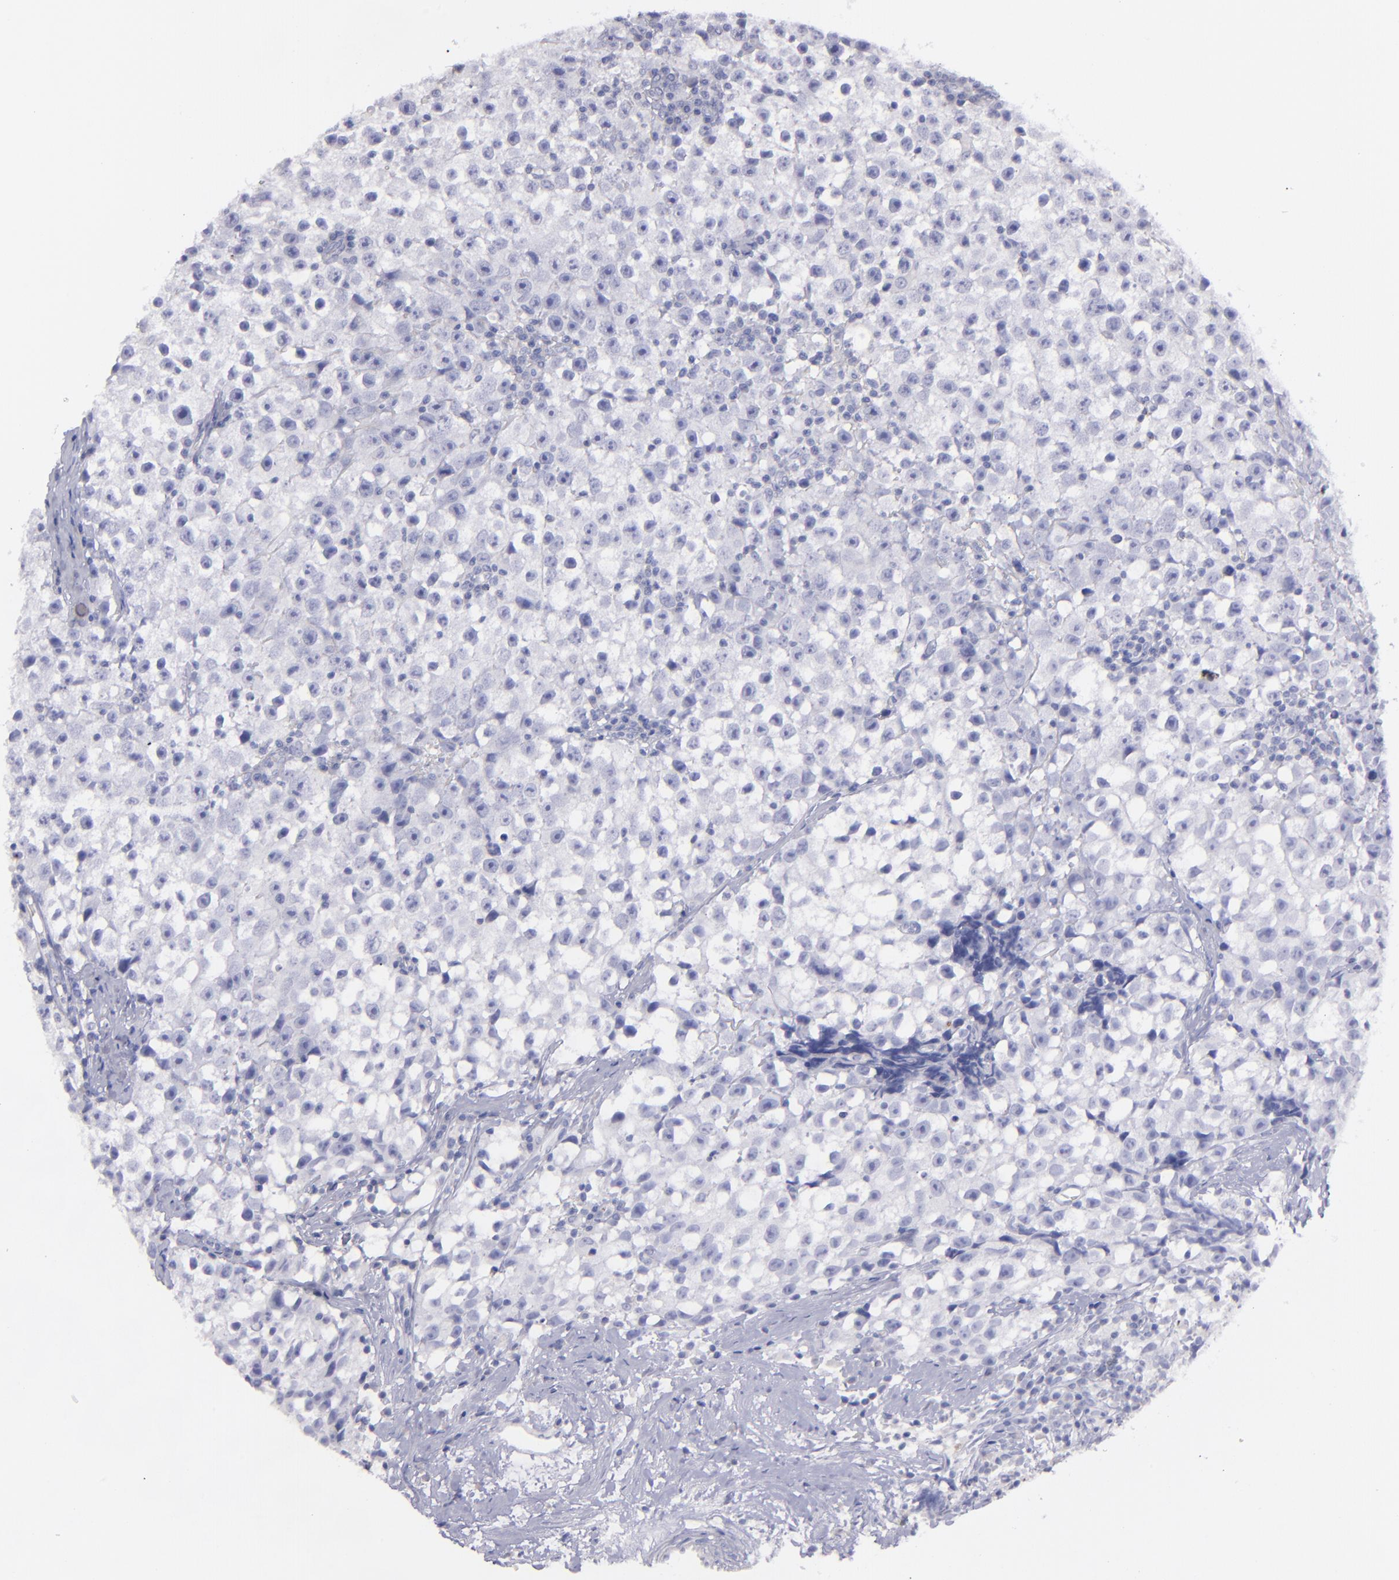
{"staining": {"intensity": "negative", "quantity": "none", "location": "none"}, "tissue": "testis cancer", "cell_type": "Tumor cells", "image_type": "cancer", "snomed": [{"axis": "morphology", "description": "Seminoma, NOS"}, {"axis": "topography", "description": "Testis"}], "caption": "A high-resolution histopathology image shows immunohistochemistry (IHC) staining of testis cancer, which shows no significant expression in tumor cells. (DAB immunohistochemistry (IHC) with hematoxylin counter stain).", "gene": "SNAP25", "patient": {"sex": "male", "age": 35}}